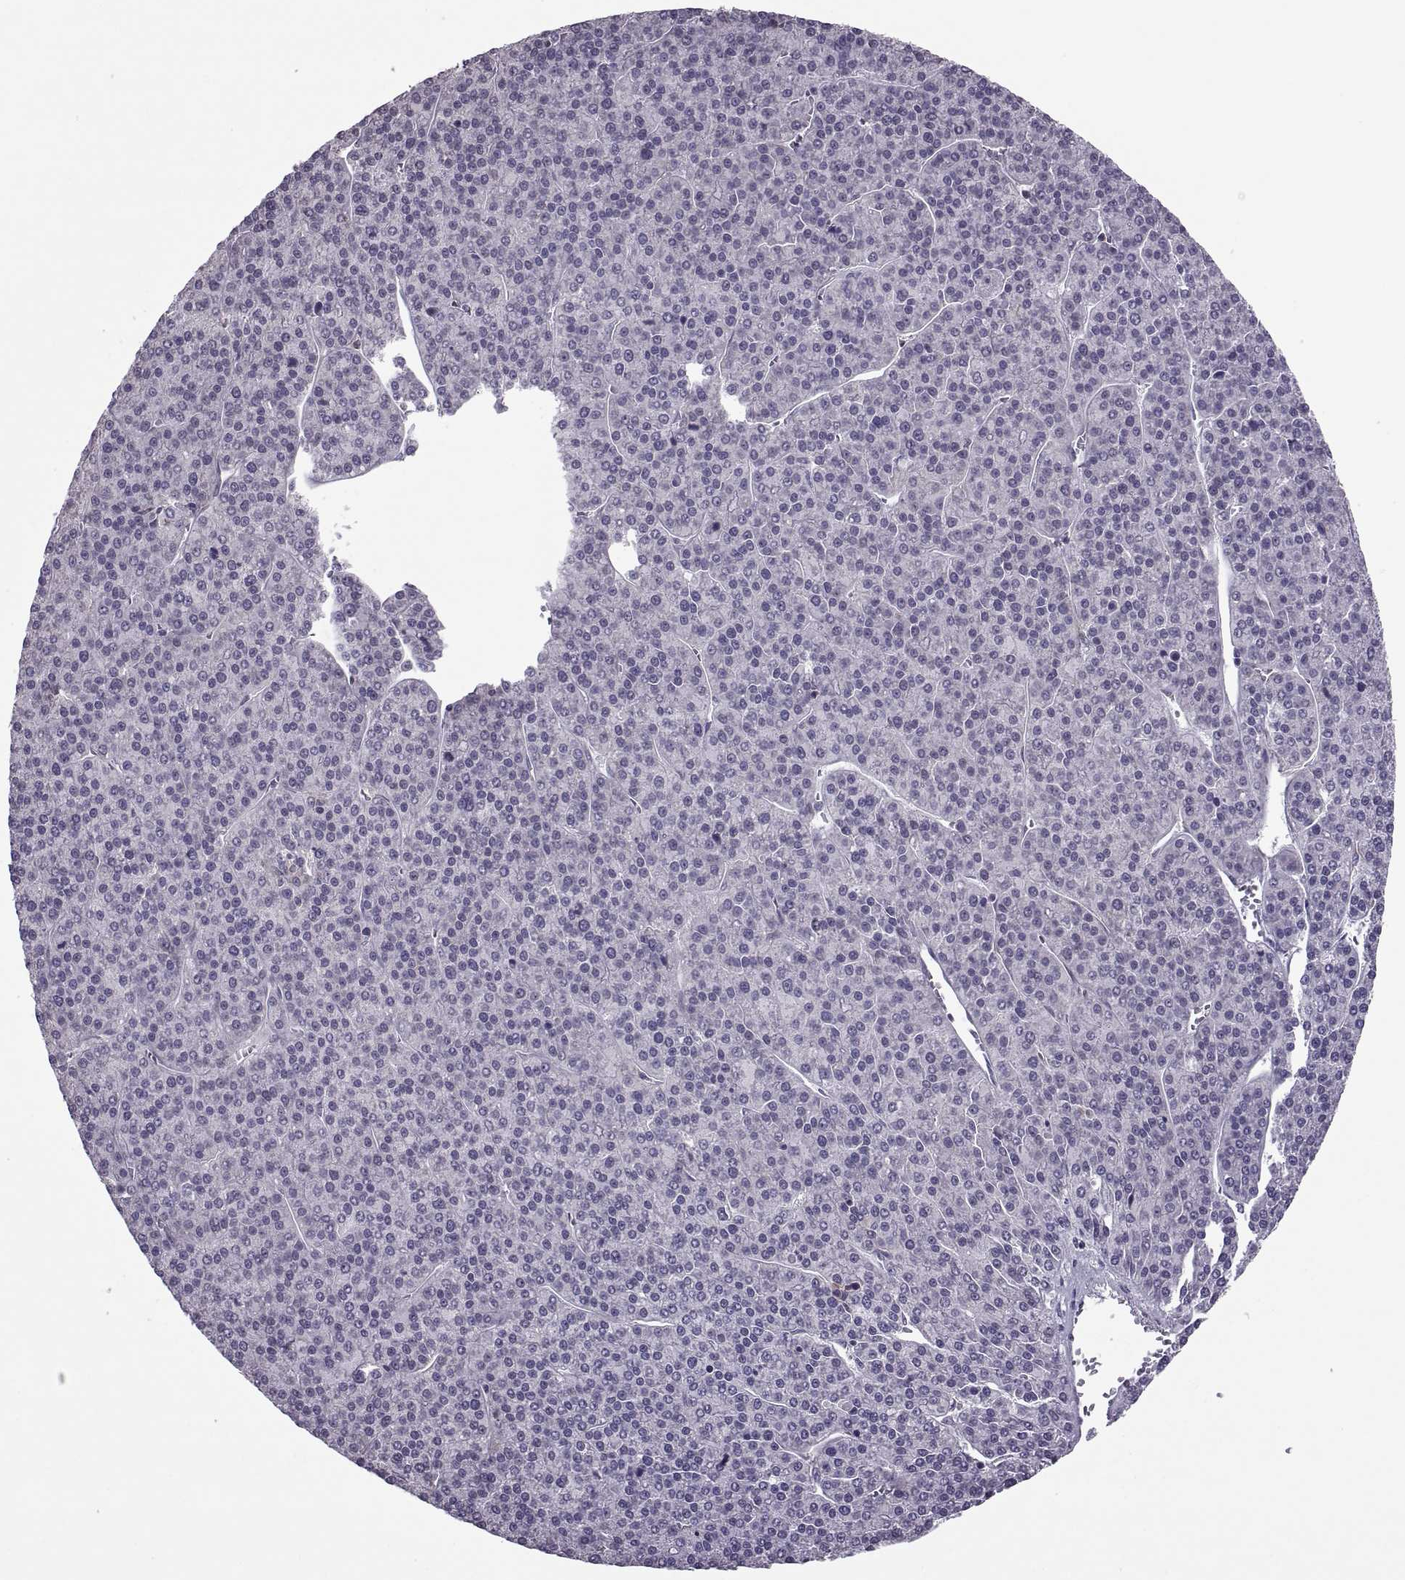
{"staining": {"intensity": "negative", "quantity": "none", "location": "none"}, "tissue": "liver cancer", "cell_type": "Tumor cells", "image_type": "cancer", "snomed": [{"axis": "morphology", "description": "Carcinoma, Hepatocellular, NOS"}, {"axis": "topography", "description": "Liver"}], "caption": "Immunohistochemical staining of human liver cancer (hepatocellular carcinoma) displays no significant expression in tumor cells.", "gene": "PABPC1", "patient": {"sex": "female", "age": 58}}